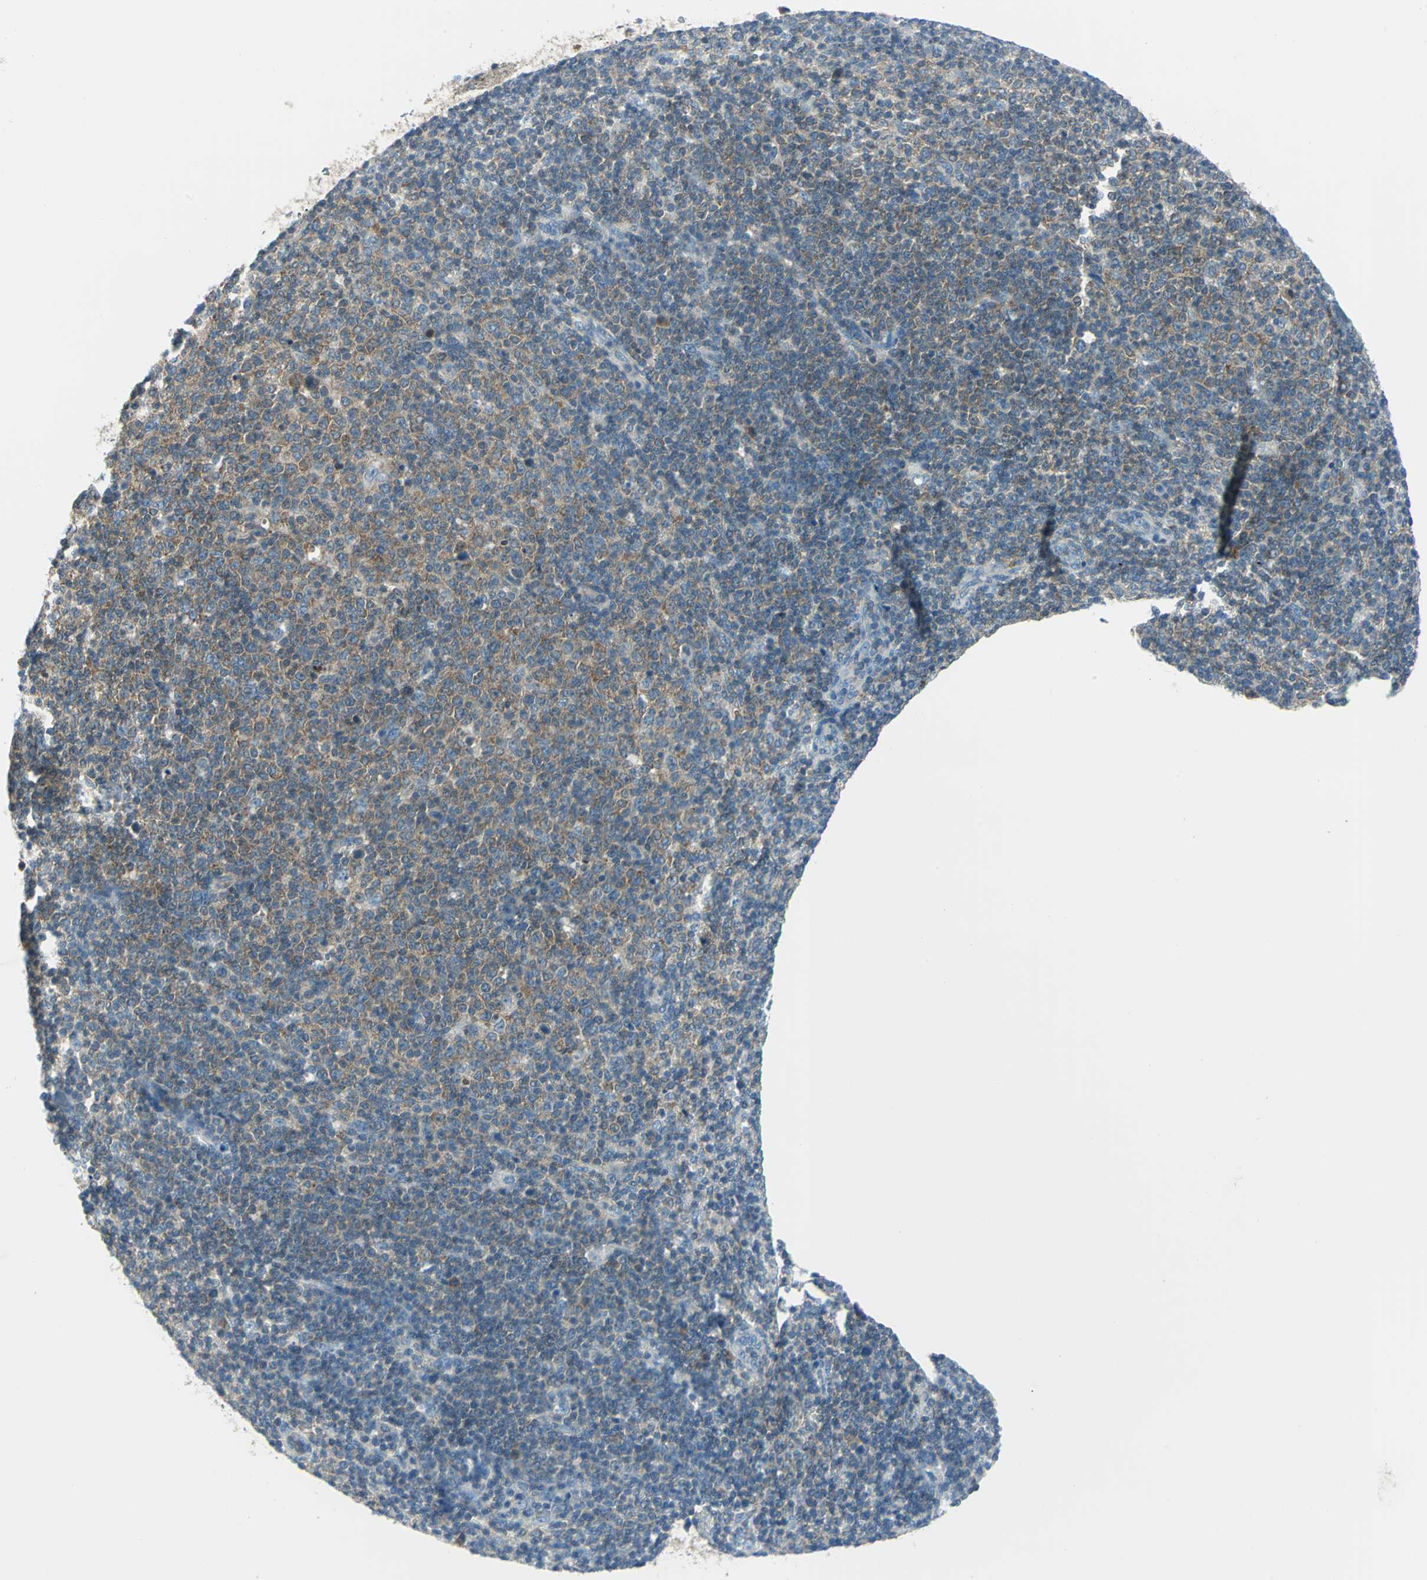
{"staining": {"intensity": "weak", "quantity": "25%-75%", "location": "cytoplasmic/membranous"}, "tissue": "lymphoma", "cell_type": "Tumor cells", "image_type": "cancer", "snomed": [{"axis": "morphology", "description": "Malignant lymphoma, non-Hodgkin's type, Low grade"}, {"axis": "topography", "description": "Lymph node"}], "caption": "Immunohistochemical staining of human lymphoma reveals low levels of weak cytoplasmic/membranous positivity in about 25%-75% of tumor cells.", "gene": "ALDOA", "patient": {"sex": "male", "age": 70}}